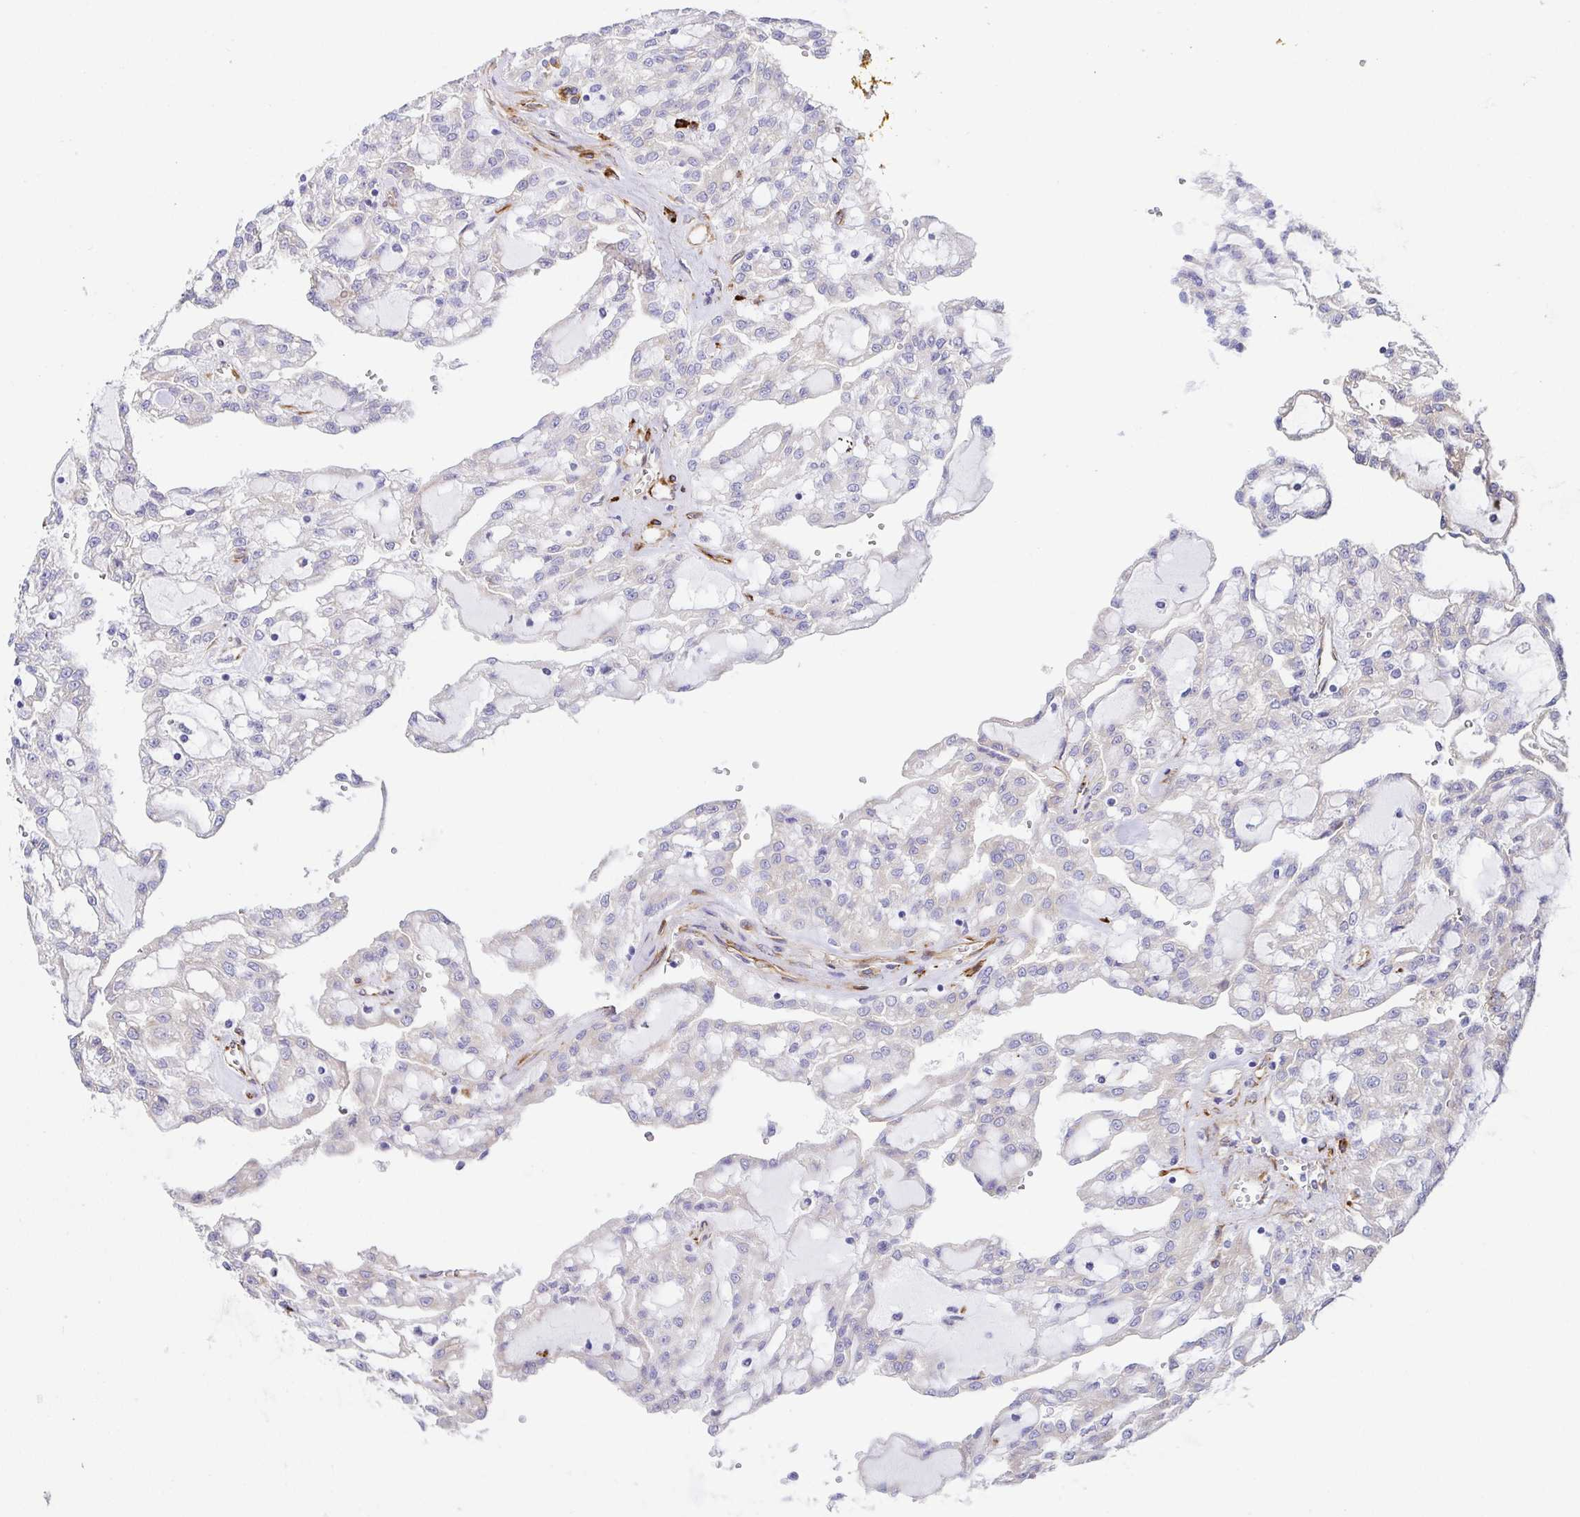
{"staining": {"intensity": "negative", "quantity": "none", "location": "none"}, "tissue": "renal cancer", "cell_type": "Tumor cells", "image_type": "cancer", "snomed": [{"axis": "morphology", "description": "Adenocarcinoma, NOS"}, {"axis": "topography", "description": "Kidney"}], "caption": "An immunohistochemistry photomicrograph of renal cancer is shown. There is no staining in tumor cells of renal cancer.", "gene": "DOCK1", "patient": {"sex": "male", "age": 63}}